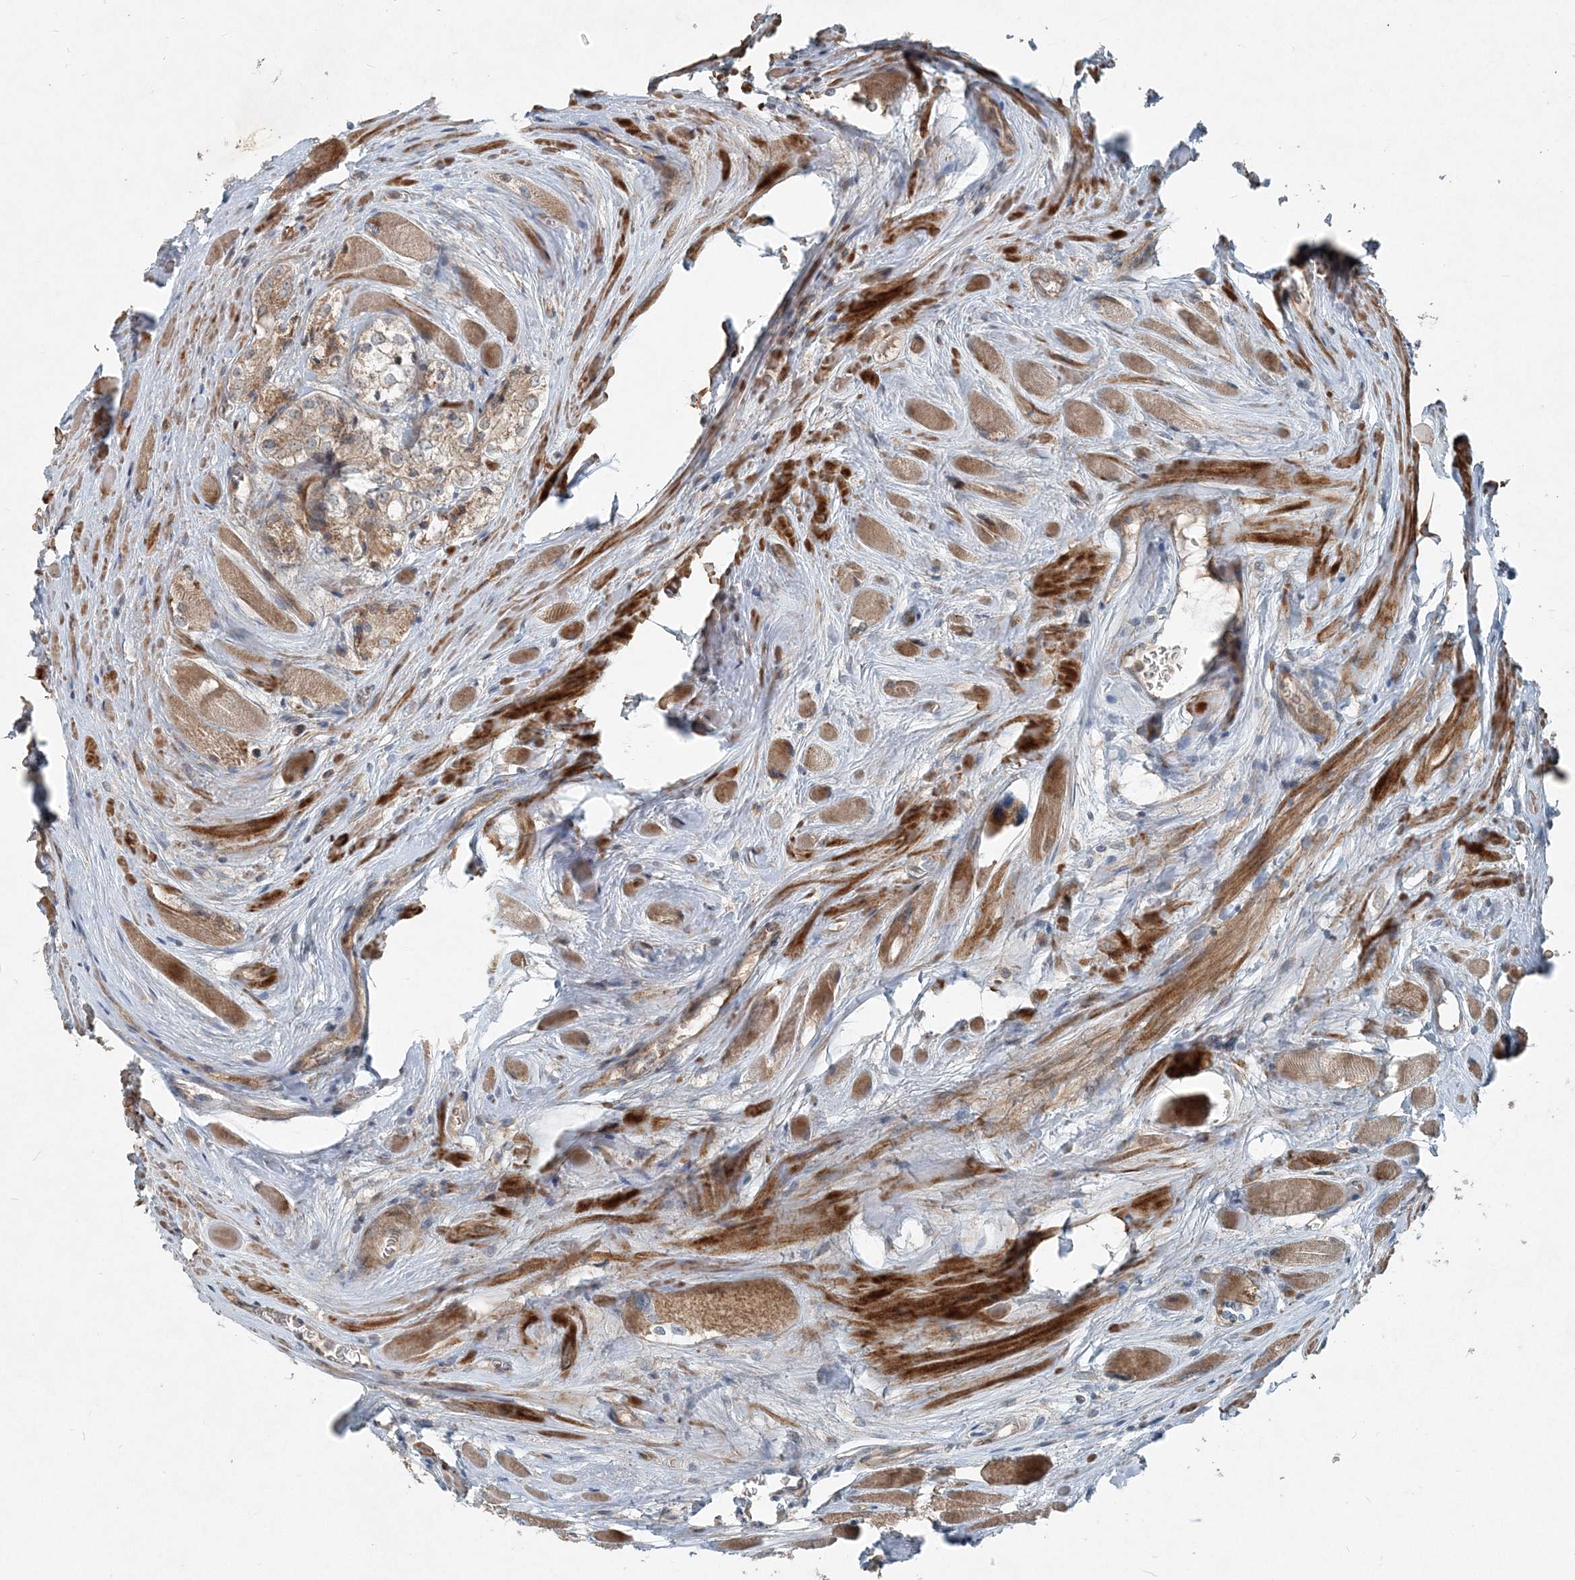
{"staining": {"intensity": "moderate", "quantity": ">75%", "location": "cytoplasmic/membranous"}, "tissue": "prostate cancer", "cell_type": "Tumor cells", "image_type": "cancer", "snomed": [{"axis": "morphology", "description": "Adenocarcinoma, Low grade"}, {"axis": "topography", "description": "Prostate"}], "caption": "A micrograph showing moderate cytoplasmic/membranous staining in approximately >75% of tumor cells in prostate cancer (adenocarcinoma (low-grade)), as visualized by brown immunohistochemical staining.", "gene": "INTU", "patient": {"sex": "male", "age": 67}}